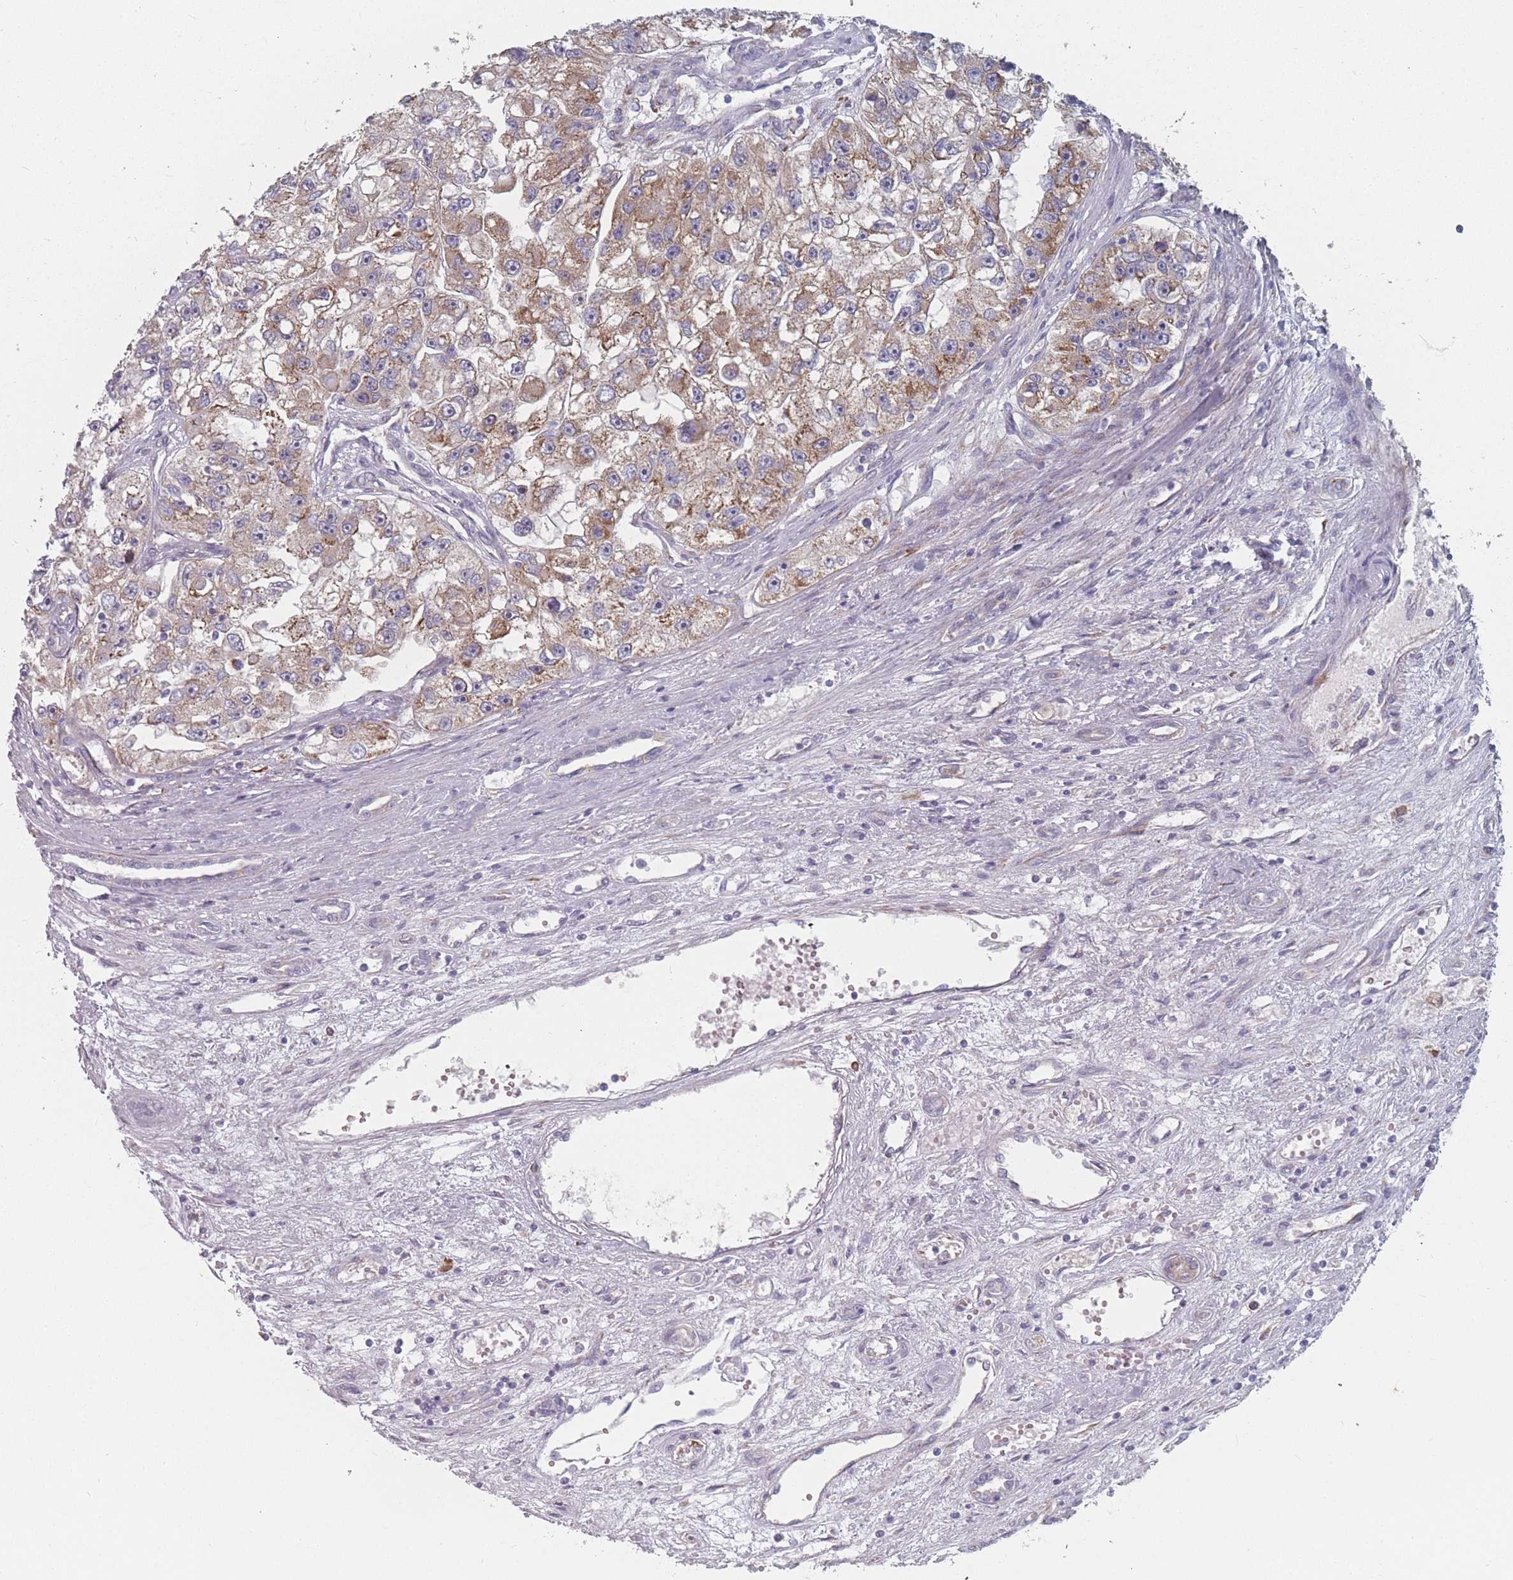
{"staining": {"intensity": "moderate", "quantity": ">75%", "location": "cytoplasmic/membranous"}, "tissue": "renal cancer", "cell_type": "Tumor cells", "image_type": "cancer", "snomed": [{"axis": "morphology", "description": "Adenocarcinoma, NOS"}, {"axis": "topography", "description": "Kidney"}], "caption": "Renal cancer (adenocarcinoma) was stained to show a protein in brown. There is medium levels of moderate cytoplasmic/membranous staining in approximately >75% of tumor cells. The staining was performed using DAB (3,3'-diaminobenzidine) to visualize the protein expression in brown, while the nuclei were stained in blue with hematoxylin (Magnification: 20x).", "gene": "CACNG5", "patient": {"sex": "male", "age": 63}}